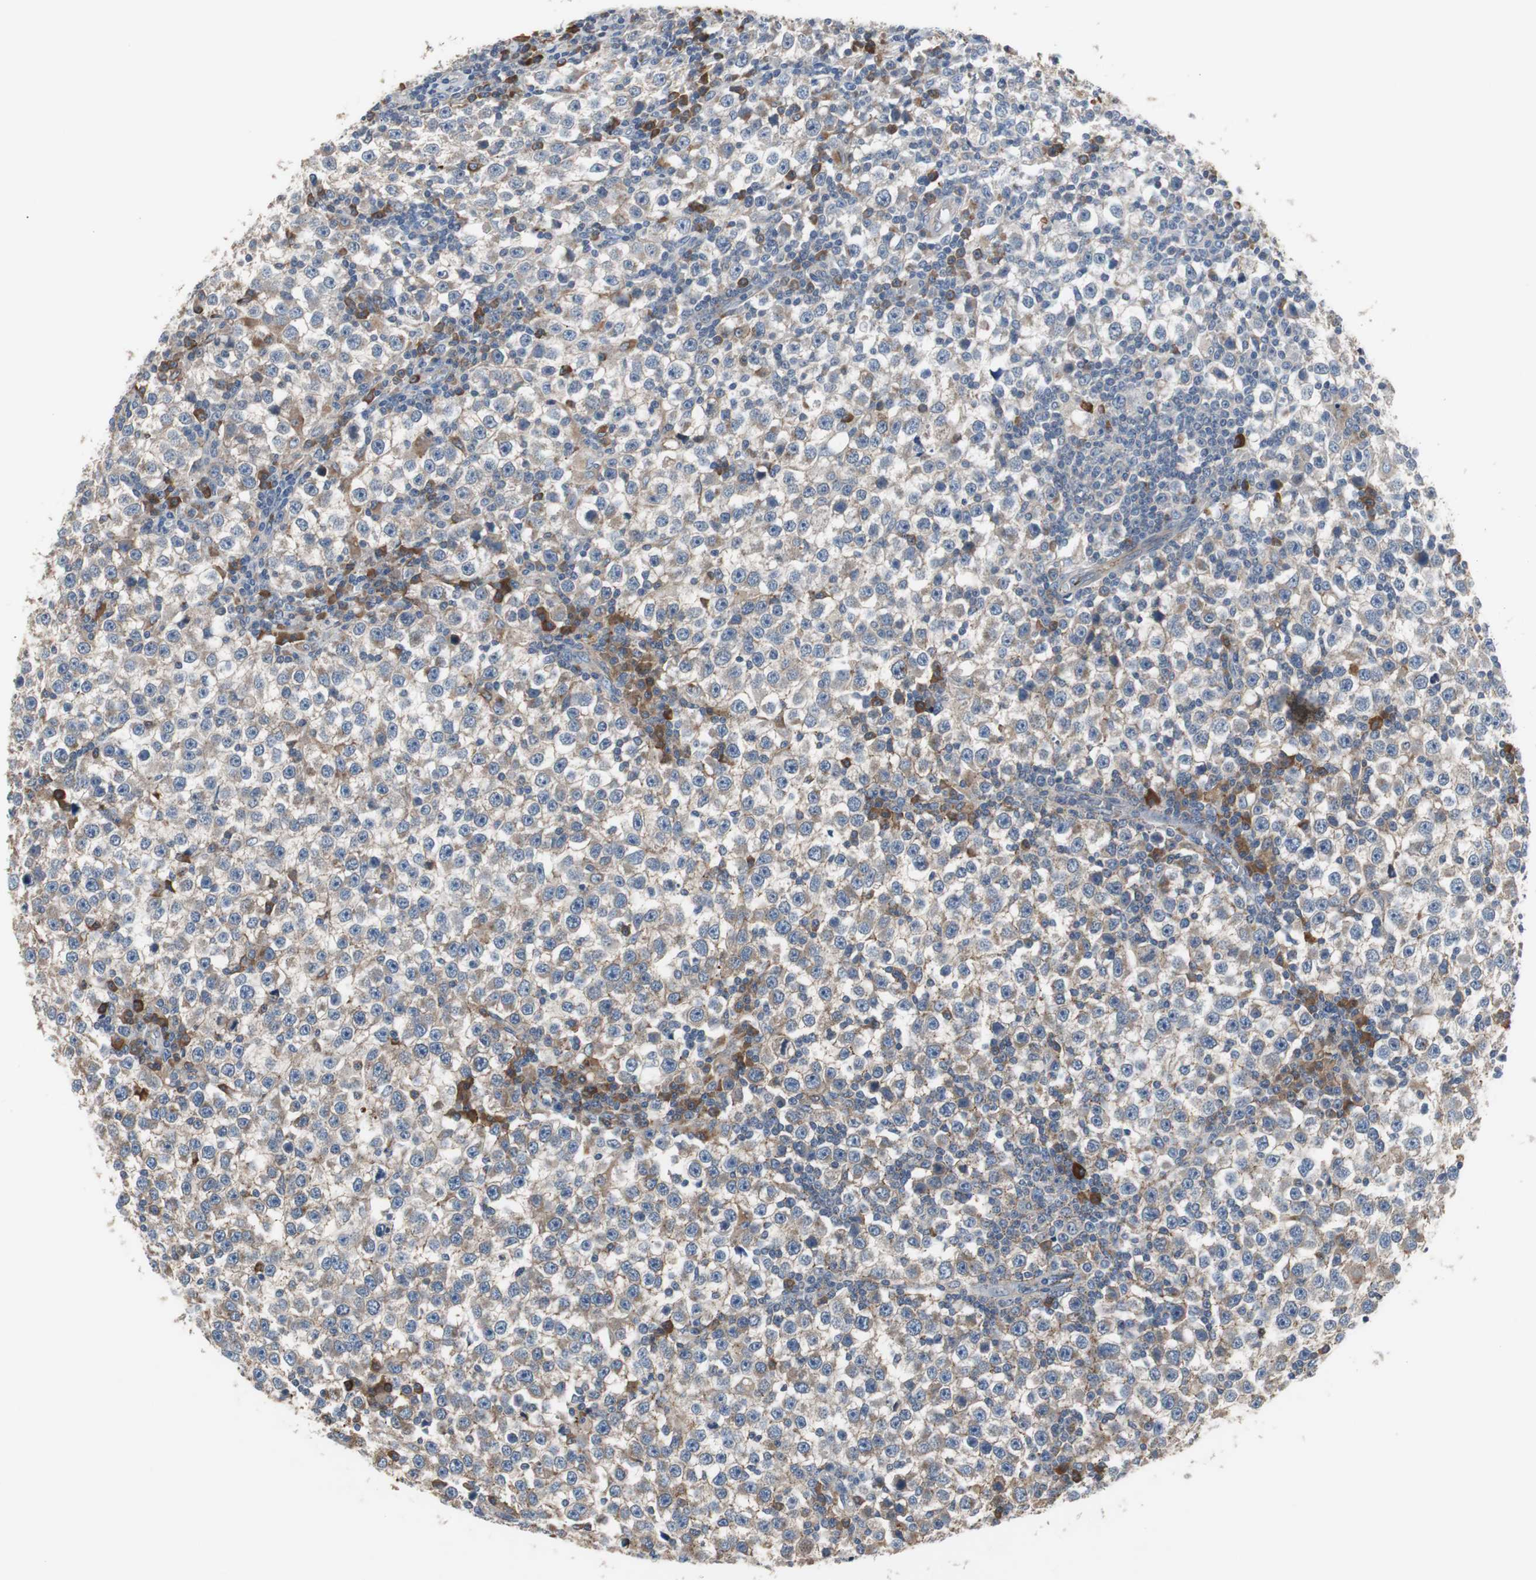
{"staining": {"intensity": "weak", "quantity": "25%-75%", "location": "cytoplasmic/membranous"}, "tissue": "testis cancer", "cell_type": "Tumor cells", "image_type": "cancer", "snomed": [{"axis": "morphology", "description": "Seminoma, NOS"}, {"axis": "topography", "description": "Testis"}], "caption": "A micrograph showing weak cytoplasmic/membranous positivity in approximately 25%-75% of tumor cells in testis cancer, as visualized by brown immunohistochemical staining.", "gene": "SORT1", "patient": {"sex": "male", "age": 65}}